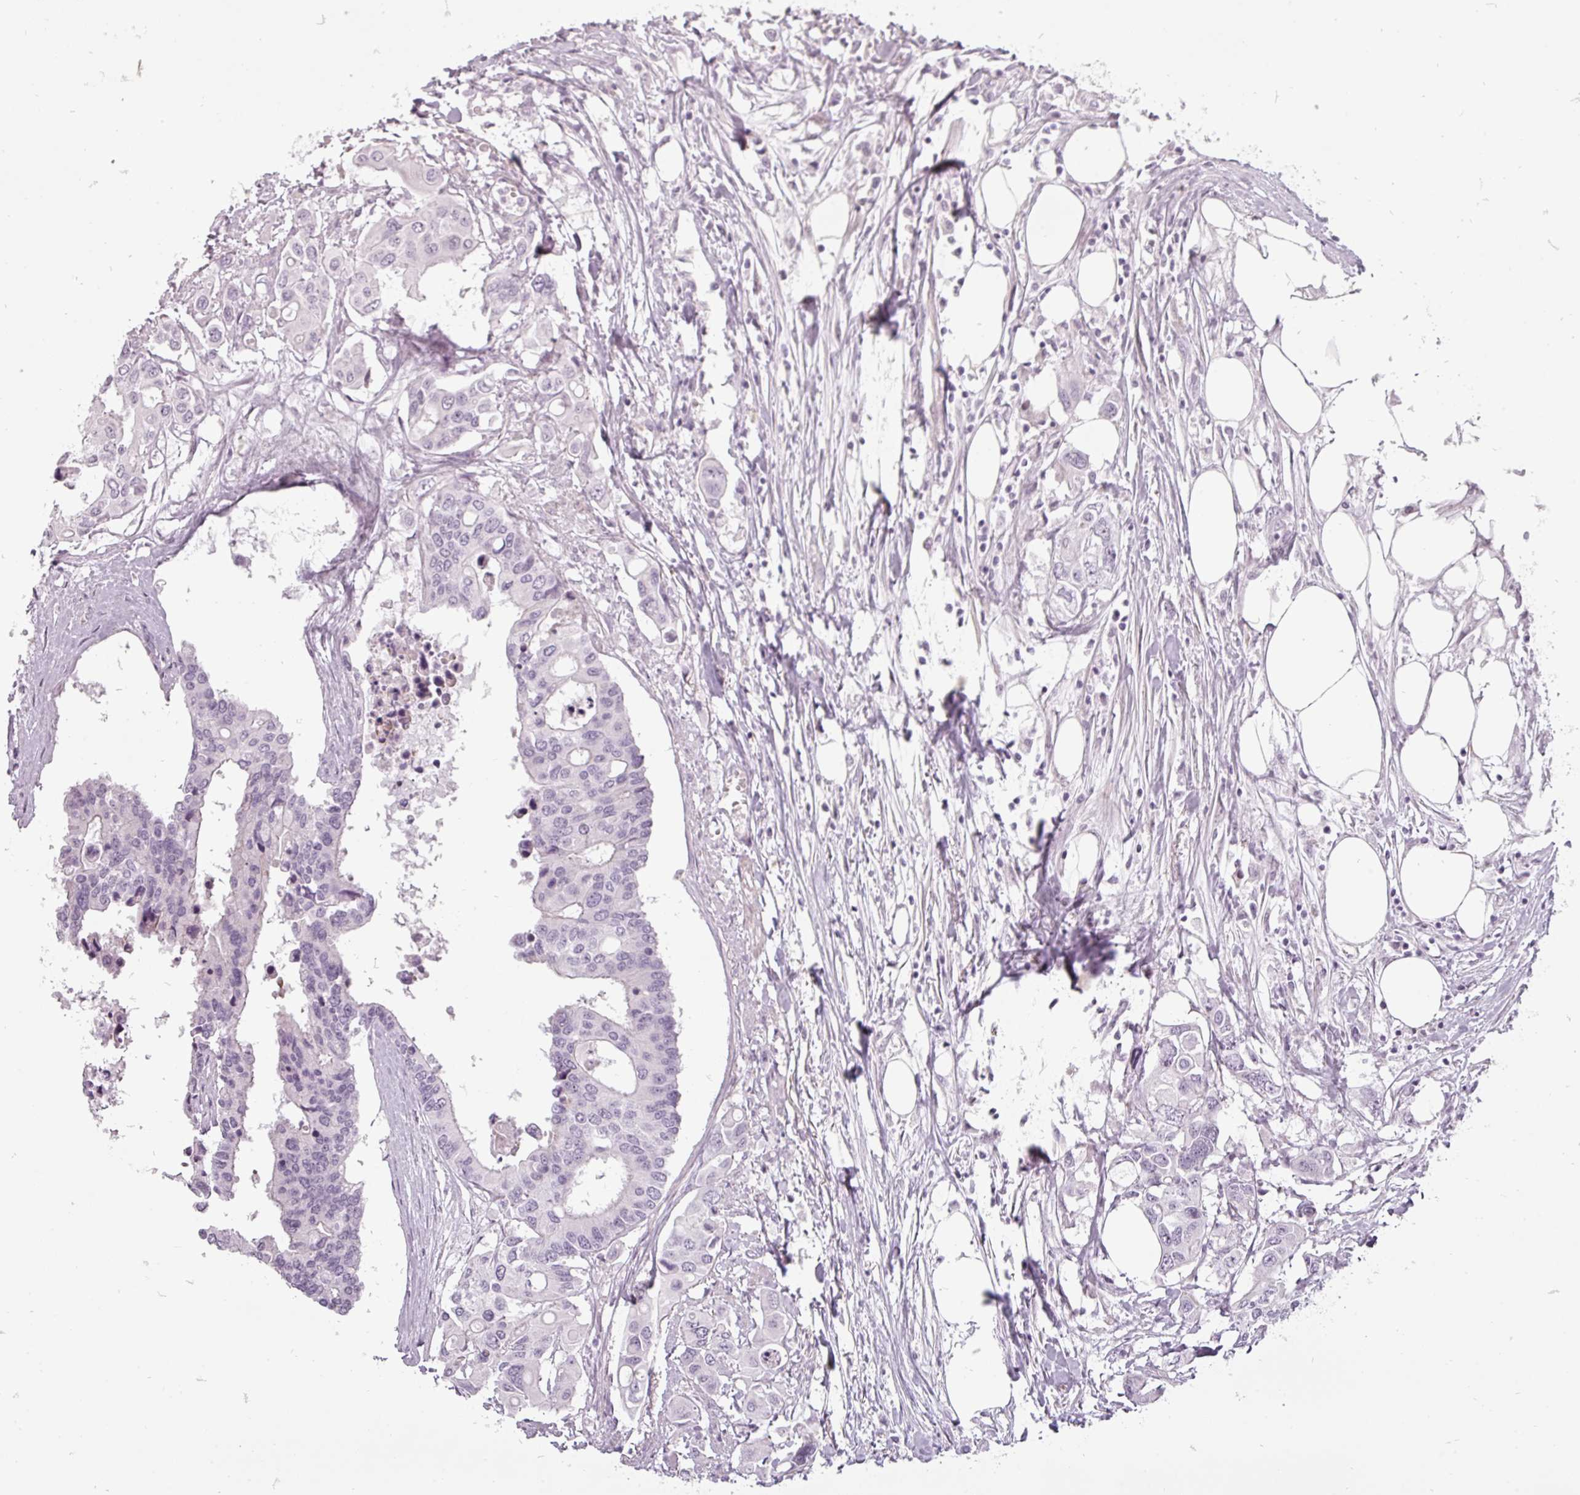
{"staining": {"intensity": "negative", "quantity": "none", "location": "none"}, "tissue": "colorectal cancer", "cell_type": "Tumor cells", "image_type": "cancer", "snomed": [{"axis": "morphology", "description": "Adenocarcinoma, NOS"}, {"axis": "topography", "description": "Colon"}], "caption": "There is no significant expression in tumor cells of colorectal cancer.", "gene": "CHRDL1", "patient": {"sex": "male", "age": 77}}